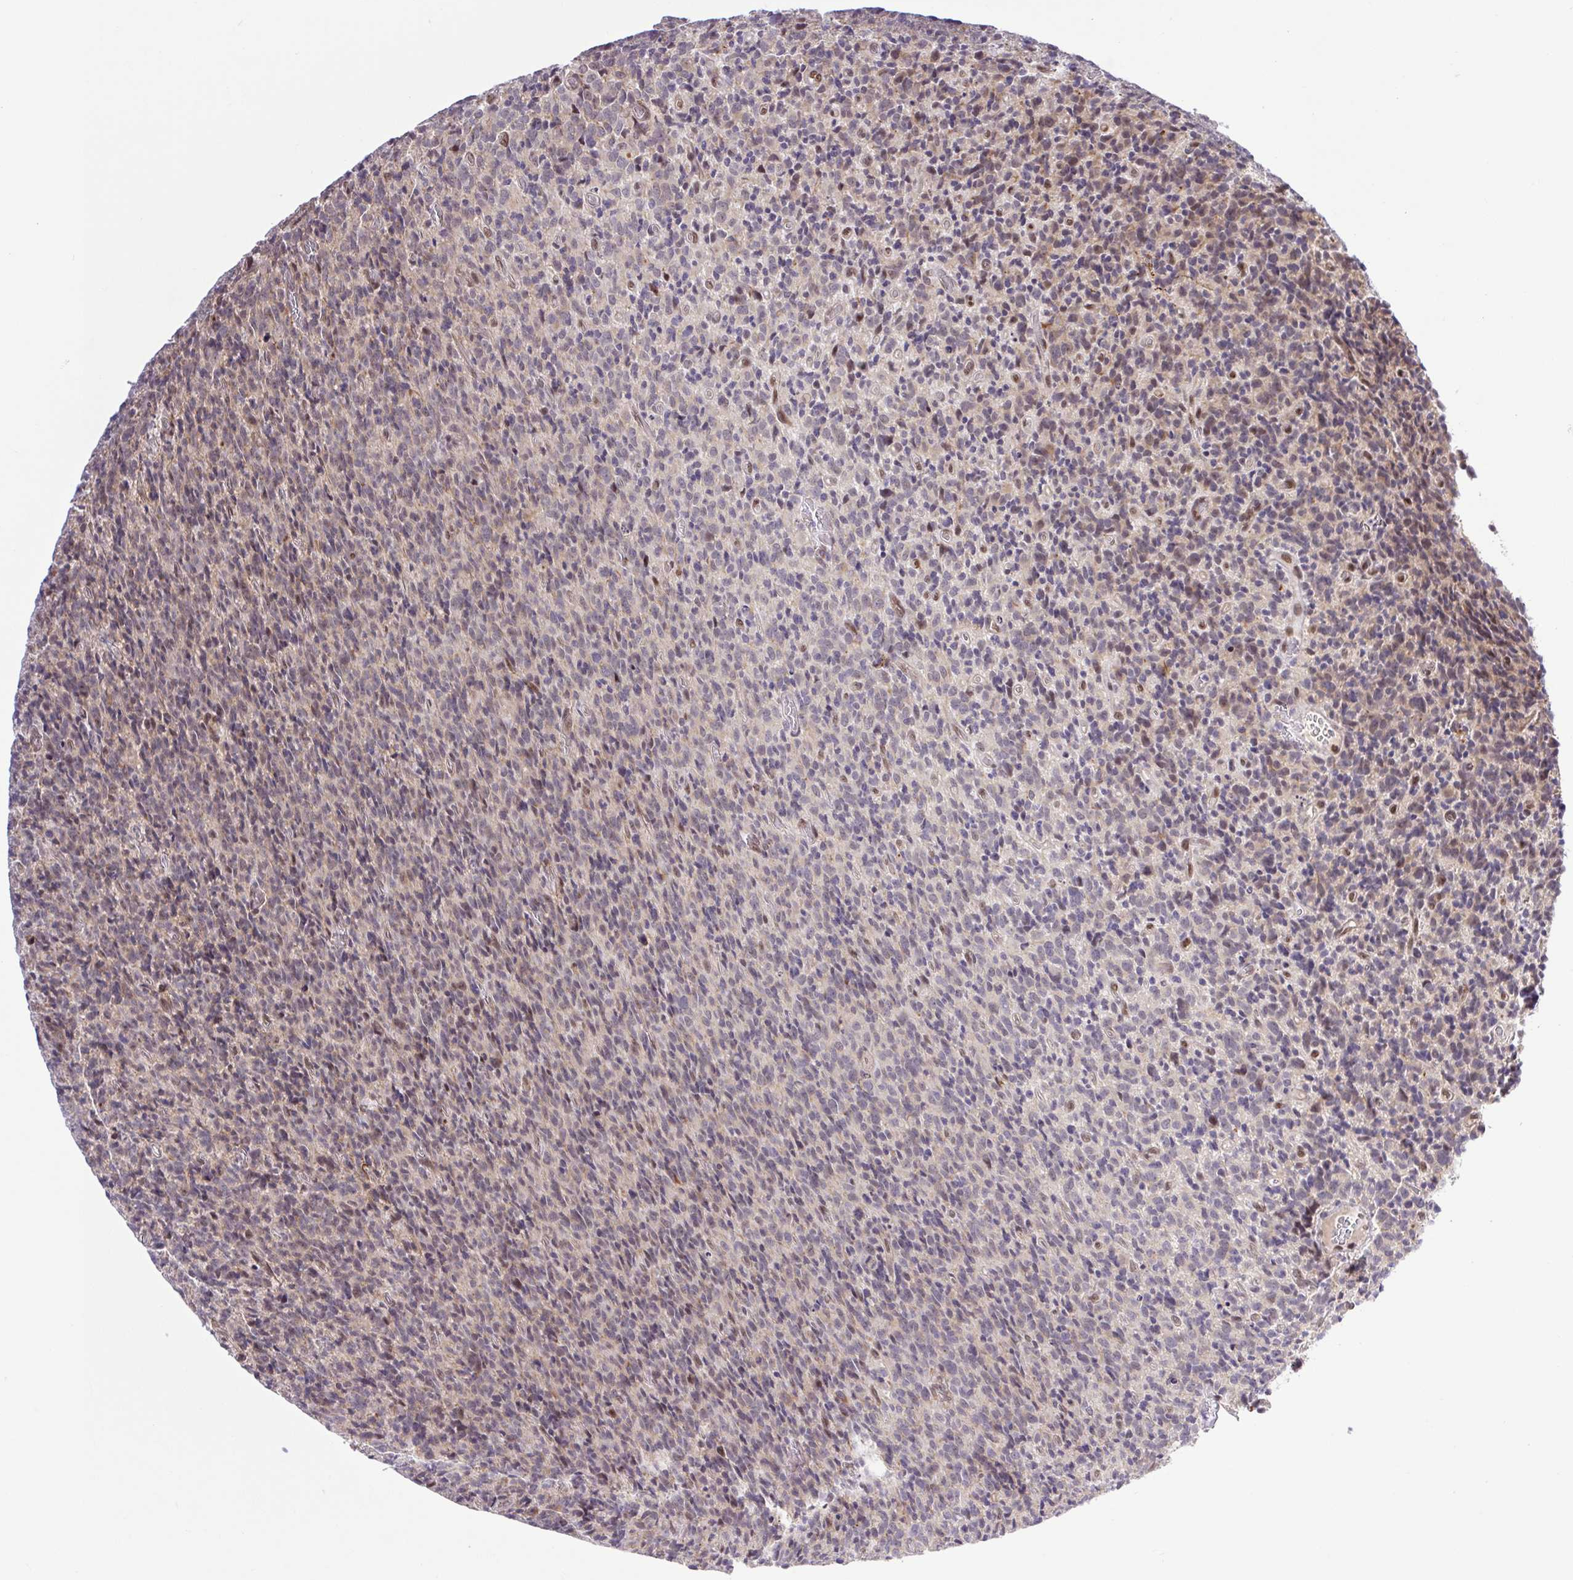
{"staining": {"intensity": "weak", "quantity": "<25%", "location": "cytoplasmic/membranous,nuclear"}, "tissue": "glioma", "cell_type": "Tumor cells", "image_type": "cancer", "snomed": [{"axis": "morphology", "description": "Glioma, malignant, High grade"}, {"axis": "topography", "description": "Brain"}], "caption": "The histopathology image exhibits no significant staining in tumor cells of malignant glioma (high-grade).", "gene": "ERG", "patient": {"sex": "male", "age": 76}}